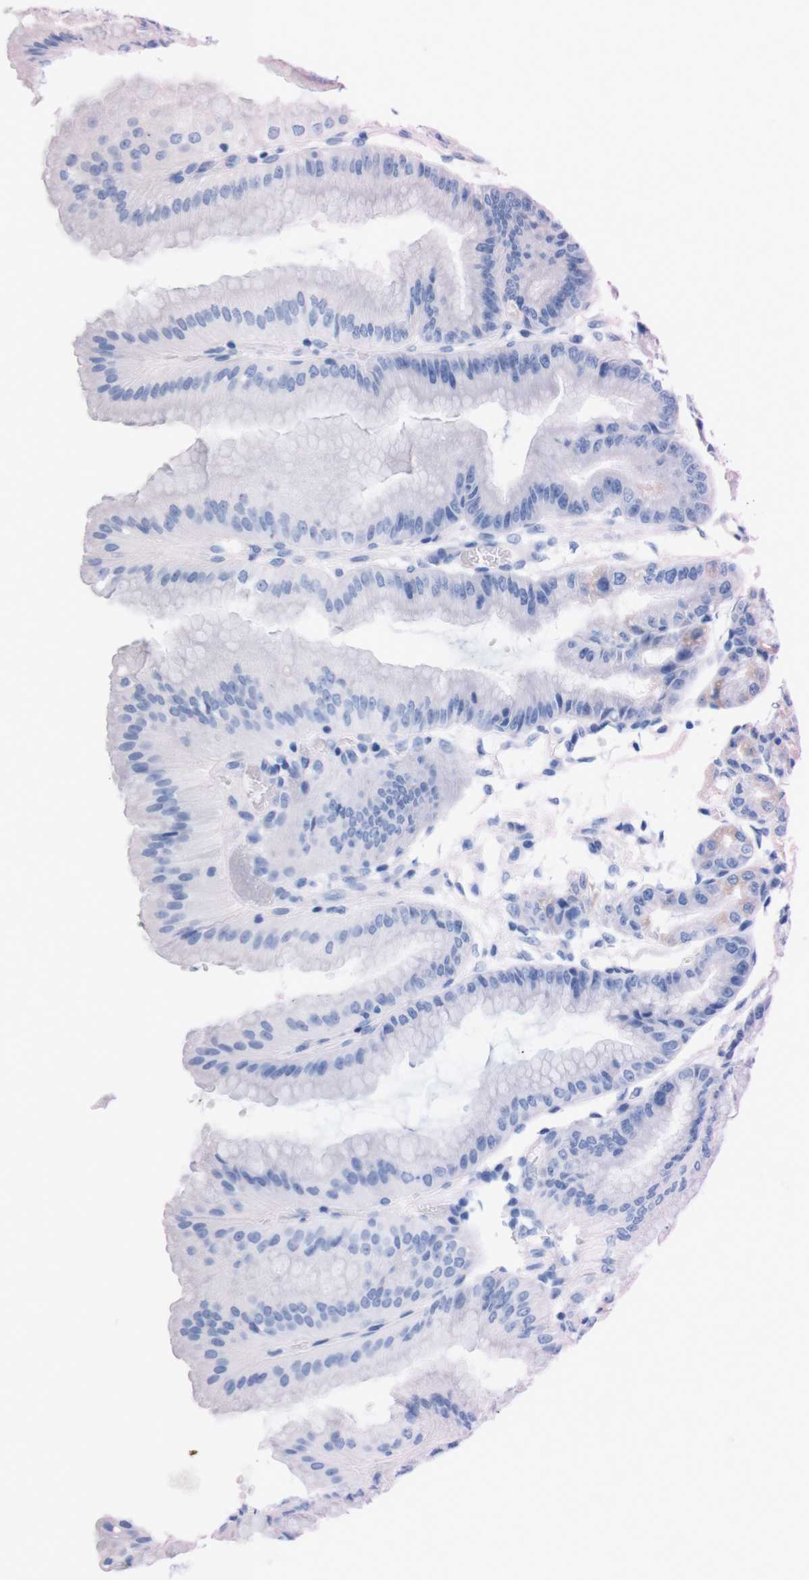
{"staining": {"intensity": "negative", "quantity": "none", "location": "none"}, "tissue": "stomach", "cell_type": "Glandular cells", "image_type": "normal", "snomed": [{"axis": "morphology", "description": "Normal tissue, NOS"}, {"axis": "topography", "description": "Stomach, lower"}], "caption": "A high-resolution histopathology image shows IHC staining of benign stomach, which exhibits no significant staining in glandular cells. The staining is performed using DAB (3,3'-diaminobenzidine) brown chromogen with nuclei counter-stained in using hematoxylin.", "gene": "TMEM243", "patient": {"sex": "male", "age": 71}}